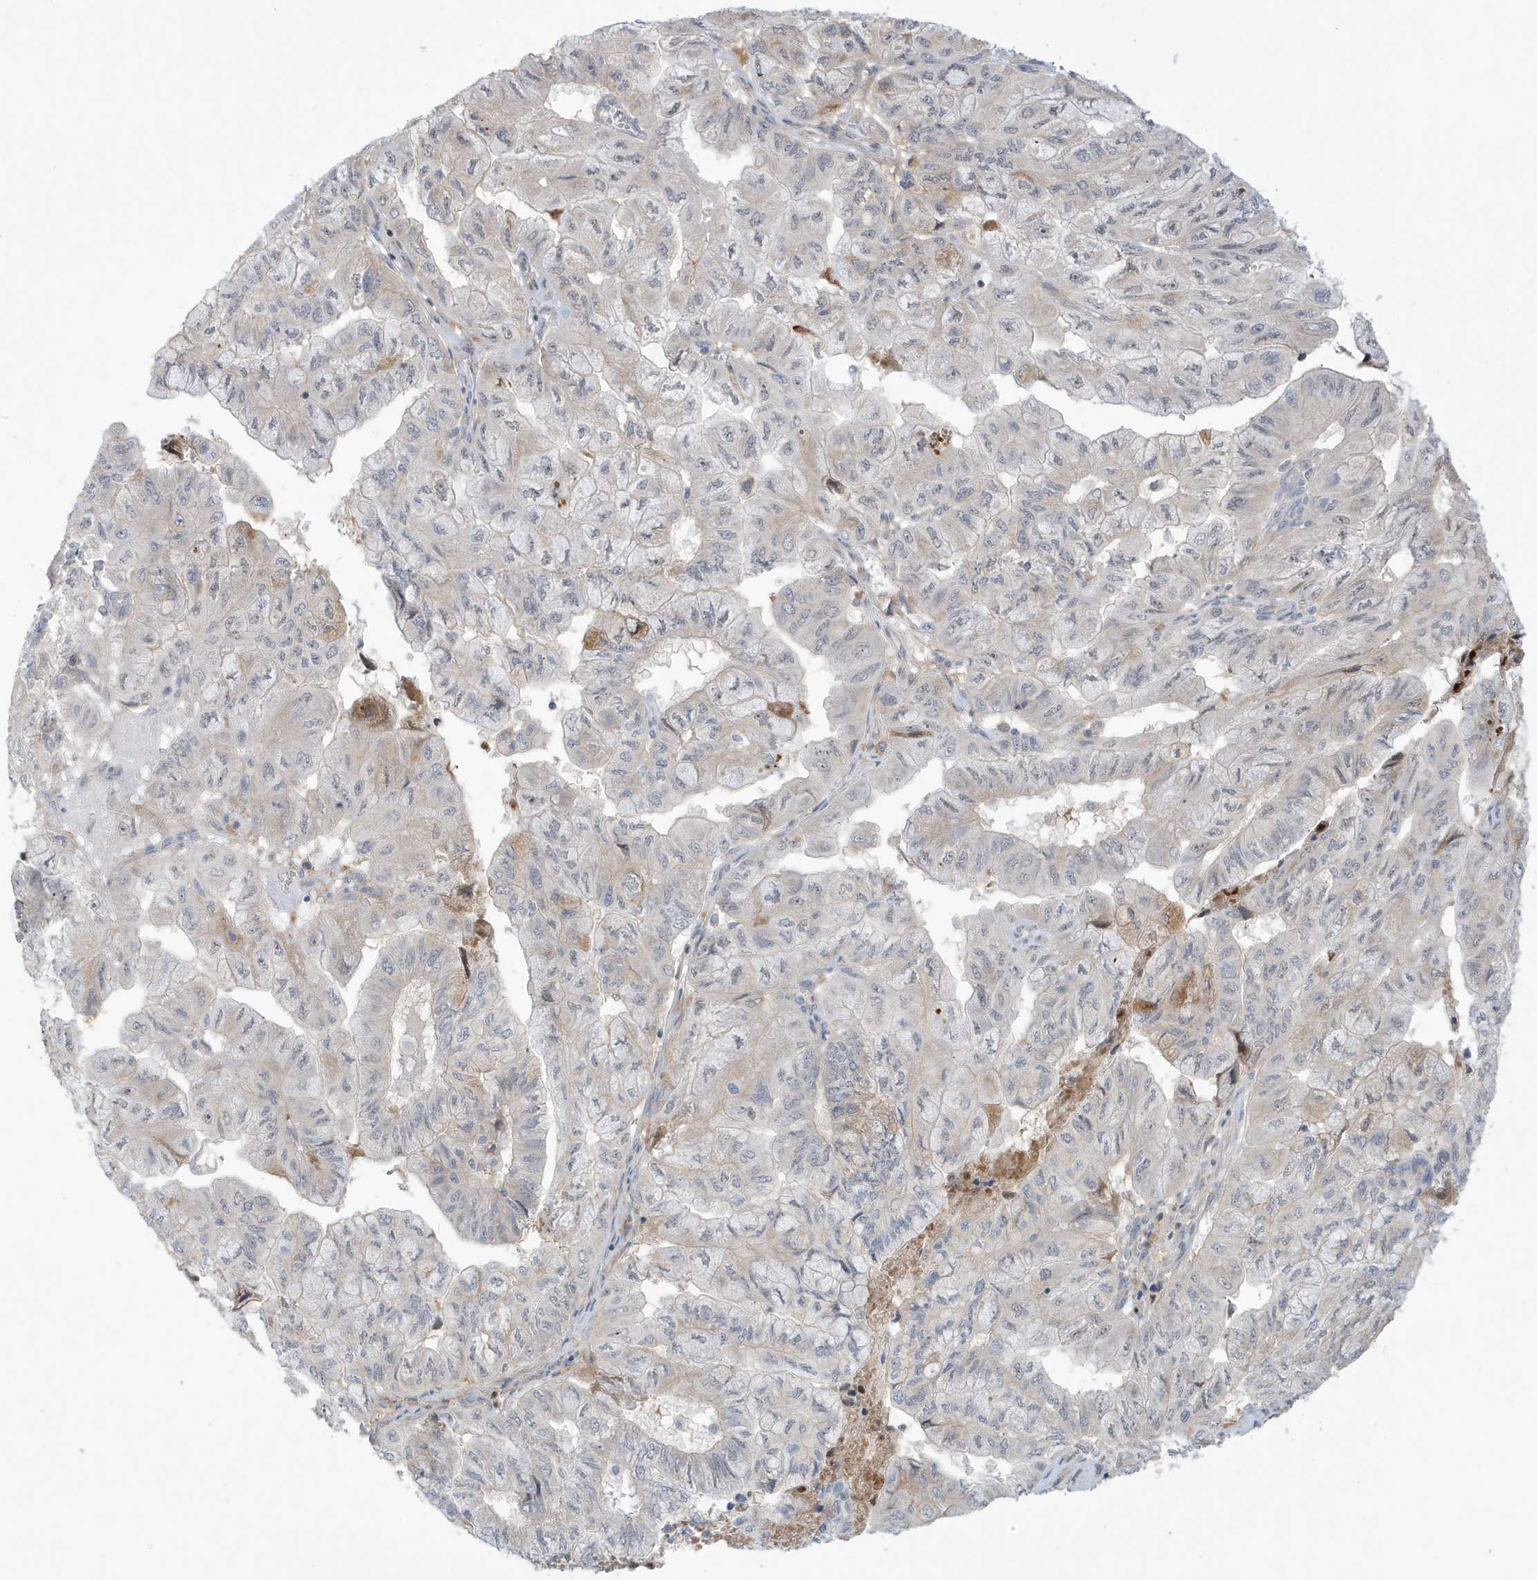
{"staining": {"intensity": "moderate", "quantity": "<25%", "location": "cytoplasmic/membranous"}, "tissue": "pancreatic cancer", "cell_type": "Tumor cells", "image_type": "cancer", "snomed": [{"axis": "morphology", "description": "Adenocarcinoma, NOS"}, {"axis": "topography", "description": "Pancreas"}], "caption": "Pancreatic cancer (adenocarcinoma) stained for a protein exhibits moderate cytoplasmic/membranous positivity in tumor cells.", "gene": "IFT57", "patient": {"sex": "male", "age": 51}}